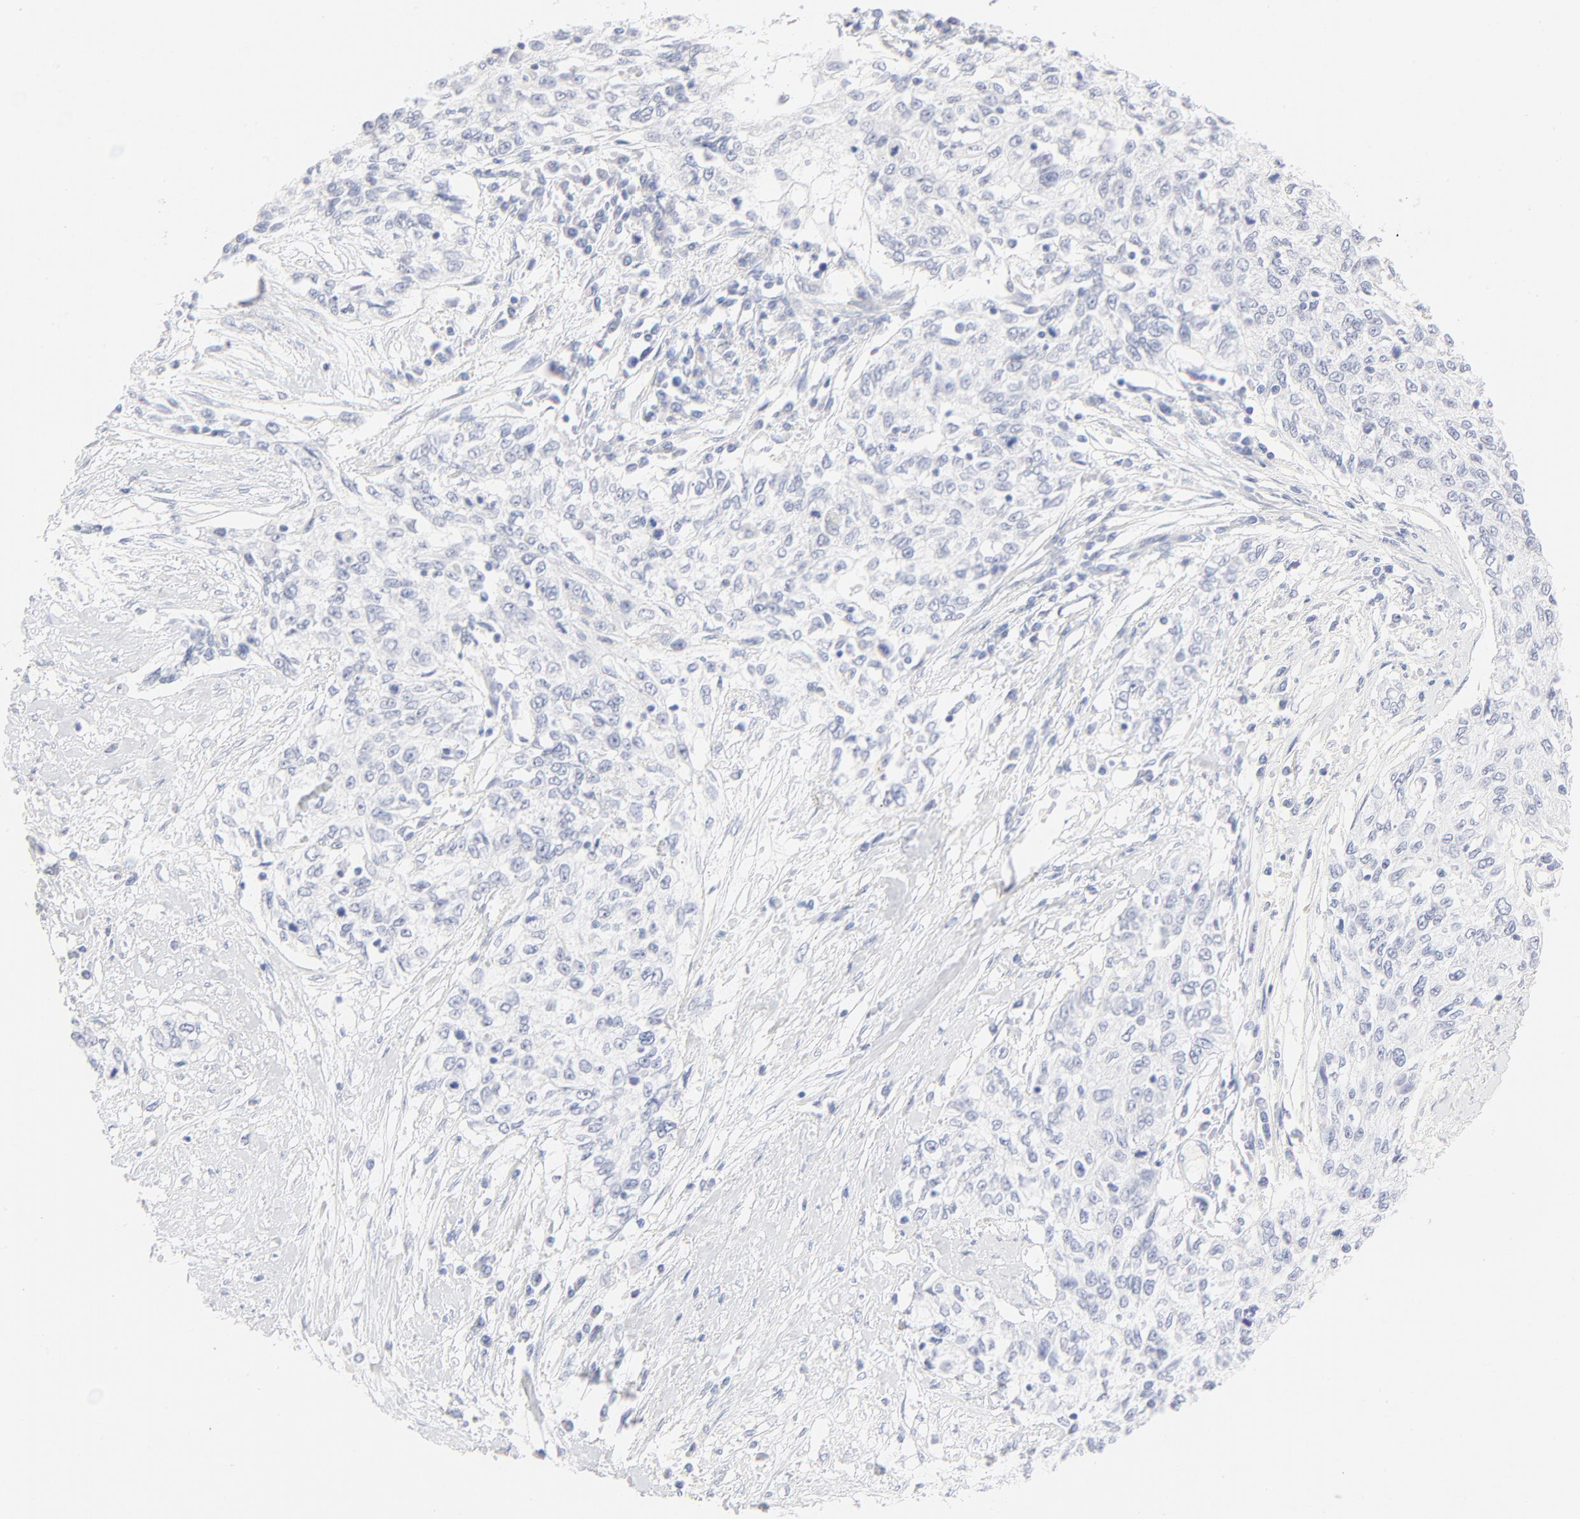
{"staining": {"intensity": "negative", "quantity": "none", "location": "none"}, "tissue": "cervical cancer", "cell_type": "Tumor cells", "image_type": "cancer", "snomed": [{"axis": "morphology", "description": "Squamous cell carcinoma, NOS"}, {"axis": "topography", "description": "Cervix"}], "caption": "This is an immunohistochemistry photomicrograph of cervical squamous cell carcinoma. There is no expression in tumor cells.", "gene": "ONECUT1", "patient": {"sex": "female", "age": 57}}